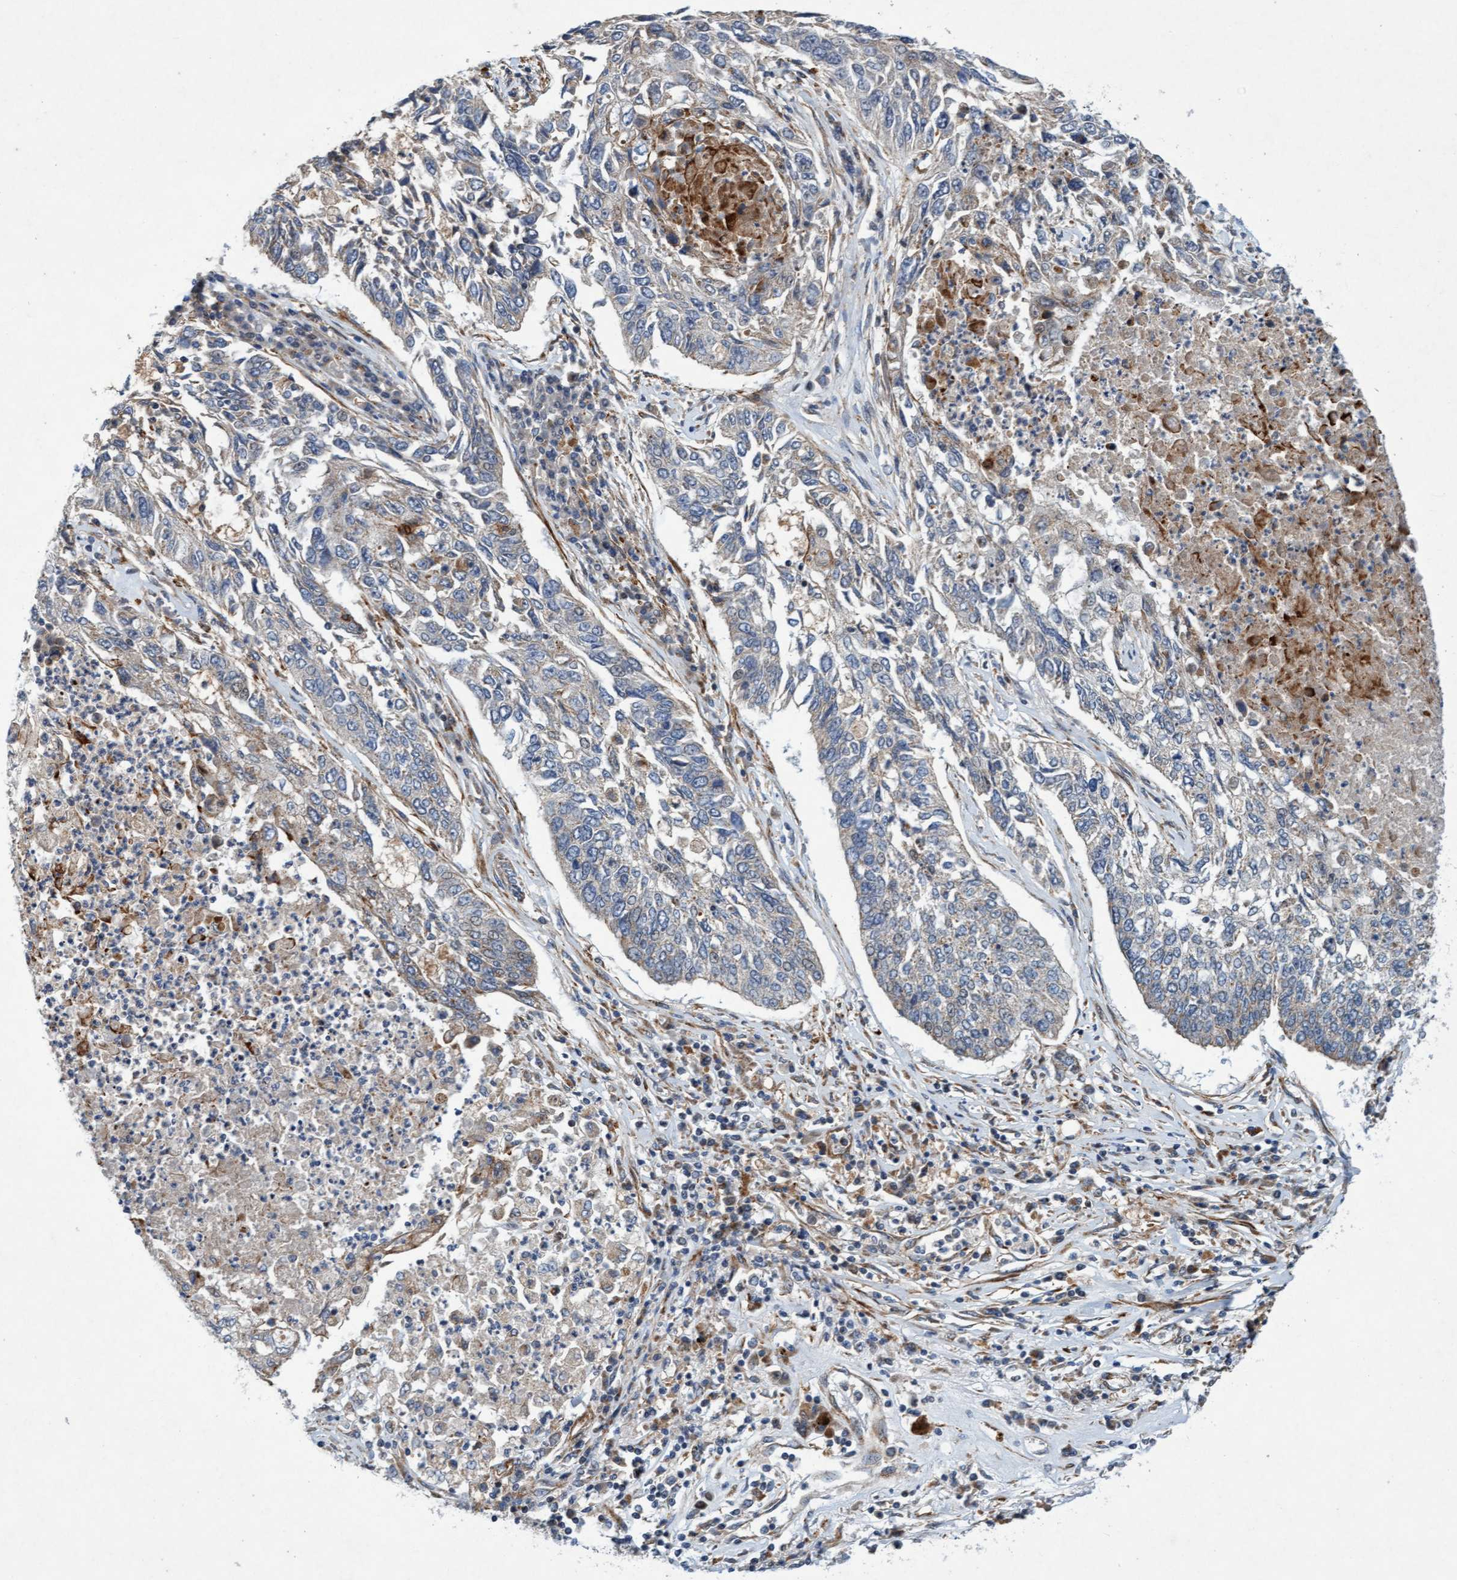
{"staining": {"intensity": "negative", "quantity": "none", "location": "none"}, "tissue": "lung cancer", "cell_type": "Tumor cells", "image_type": "cancer", "snomed": [{"axis": "morphology", "description": "Normal tissue, NOS"}, {"axis": "morphology", "description": "Squamous cell carcinoma, NOS"}, {"axis": "topography", "description": "Cartilage tissue"}, {"axis": "topography", "description": "Bronchus"}, {"axis": "topography", "description": "Lung"}], "caption": "Tumor cells are negative for protein expression in human squamous cell carcinoma (lung).", "gene": "TMEM70", "patient": {"sex": "female", "age": 49}}